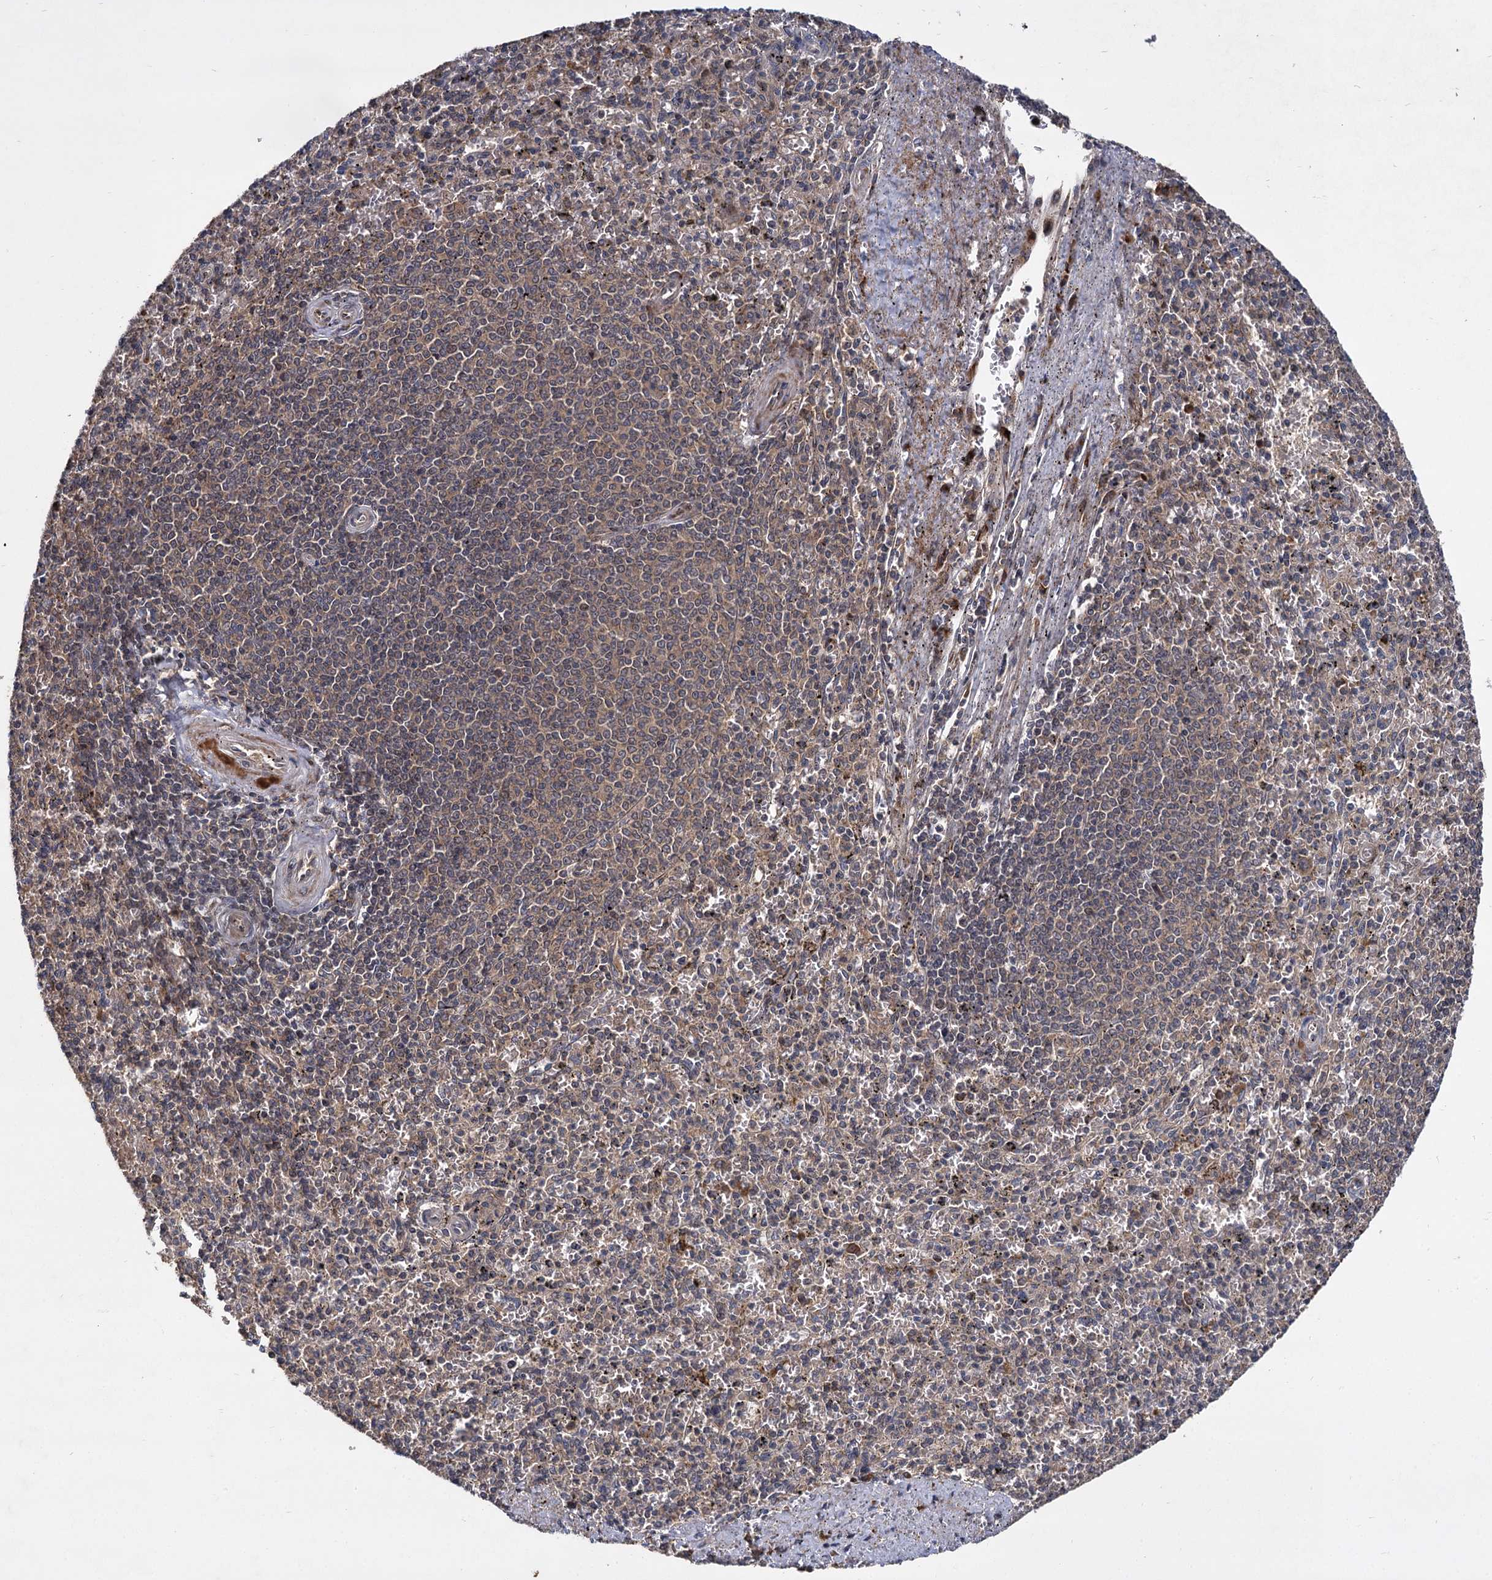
{"staining": {"intensity": "moderate", "quantity": "<25%", "location": "cytoplasmic/membranous"}, "tissue": "spleen", "cell_type": "Cells in red pulp", "image_type": "normal", "snomed": [{"axis": "morphology", "description": "Normal tissue, NOS"}, {"axis": "topography", "description": "Spleen"}], "caption": "IHC of benign spleen displays low levels of moderate cytoplasmic/membranous staining in about <25% of cells in red pulp.", "gene": "INPPL1", "patient": {"sex": "male", "age": 72}}